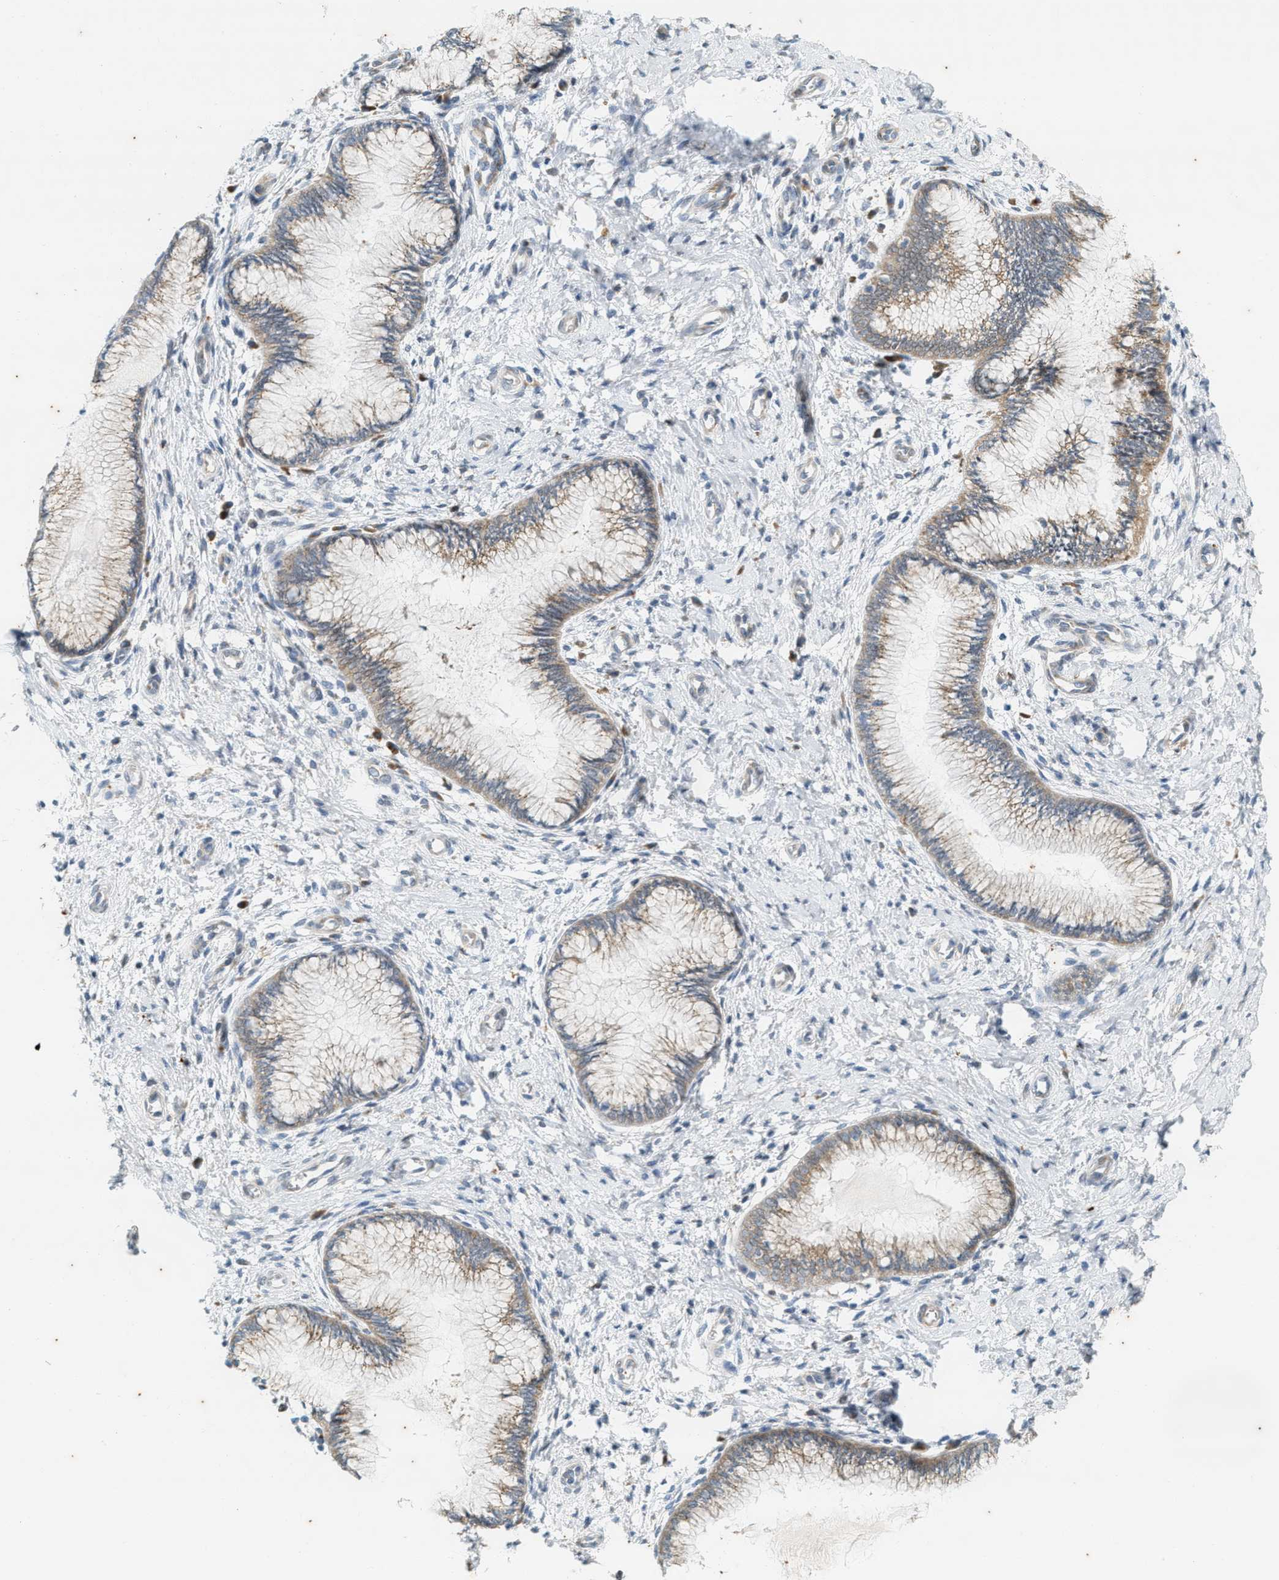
{"staining": {"intensity": "weak", "quantity": ">75%", "location": "cytoplasmic/membranous"}, "tissue": "cervix", "cell_type": "Glandular cells", "image_type": "normal", "snomed": [{"axis": "morphology", "description": "Normal tissue, NOS"}, {"axis": "topography", "description": "Cervix"}], "caption": "Normal cervix shows weak cytoplasmic/membranous expression in about >75% of glandular cells, visualized by immunohistochemistry.", "gene": "CHPF2", "patient": {"sex": "female", "age": 55}}